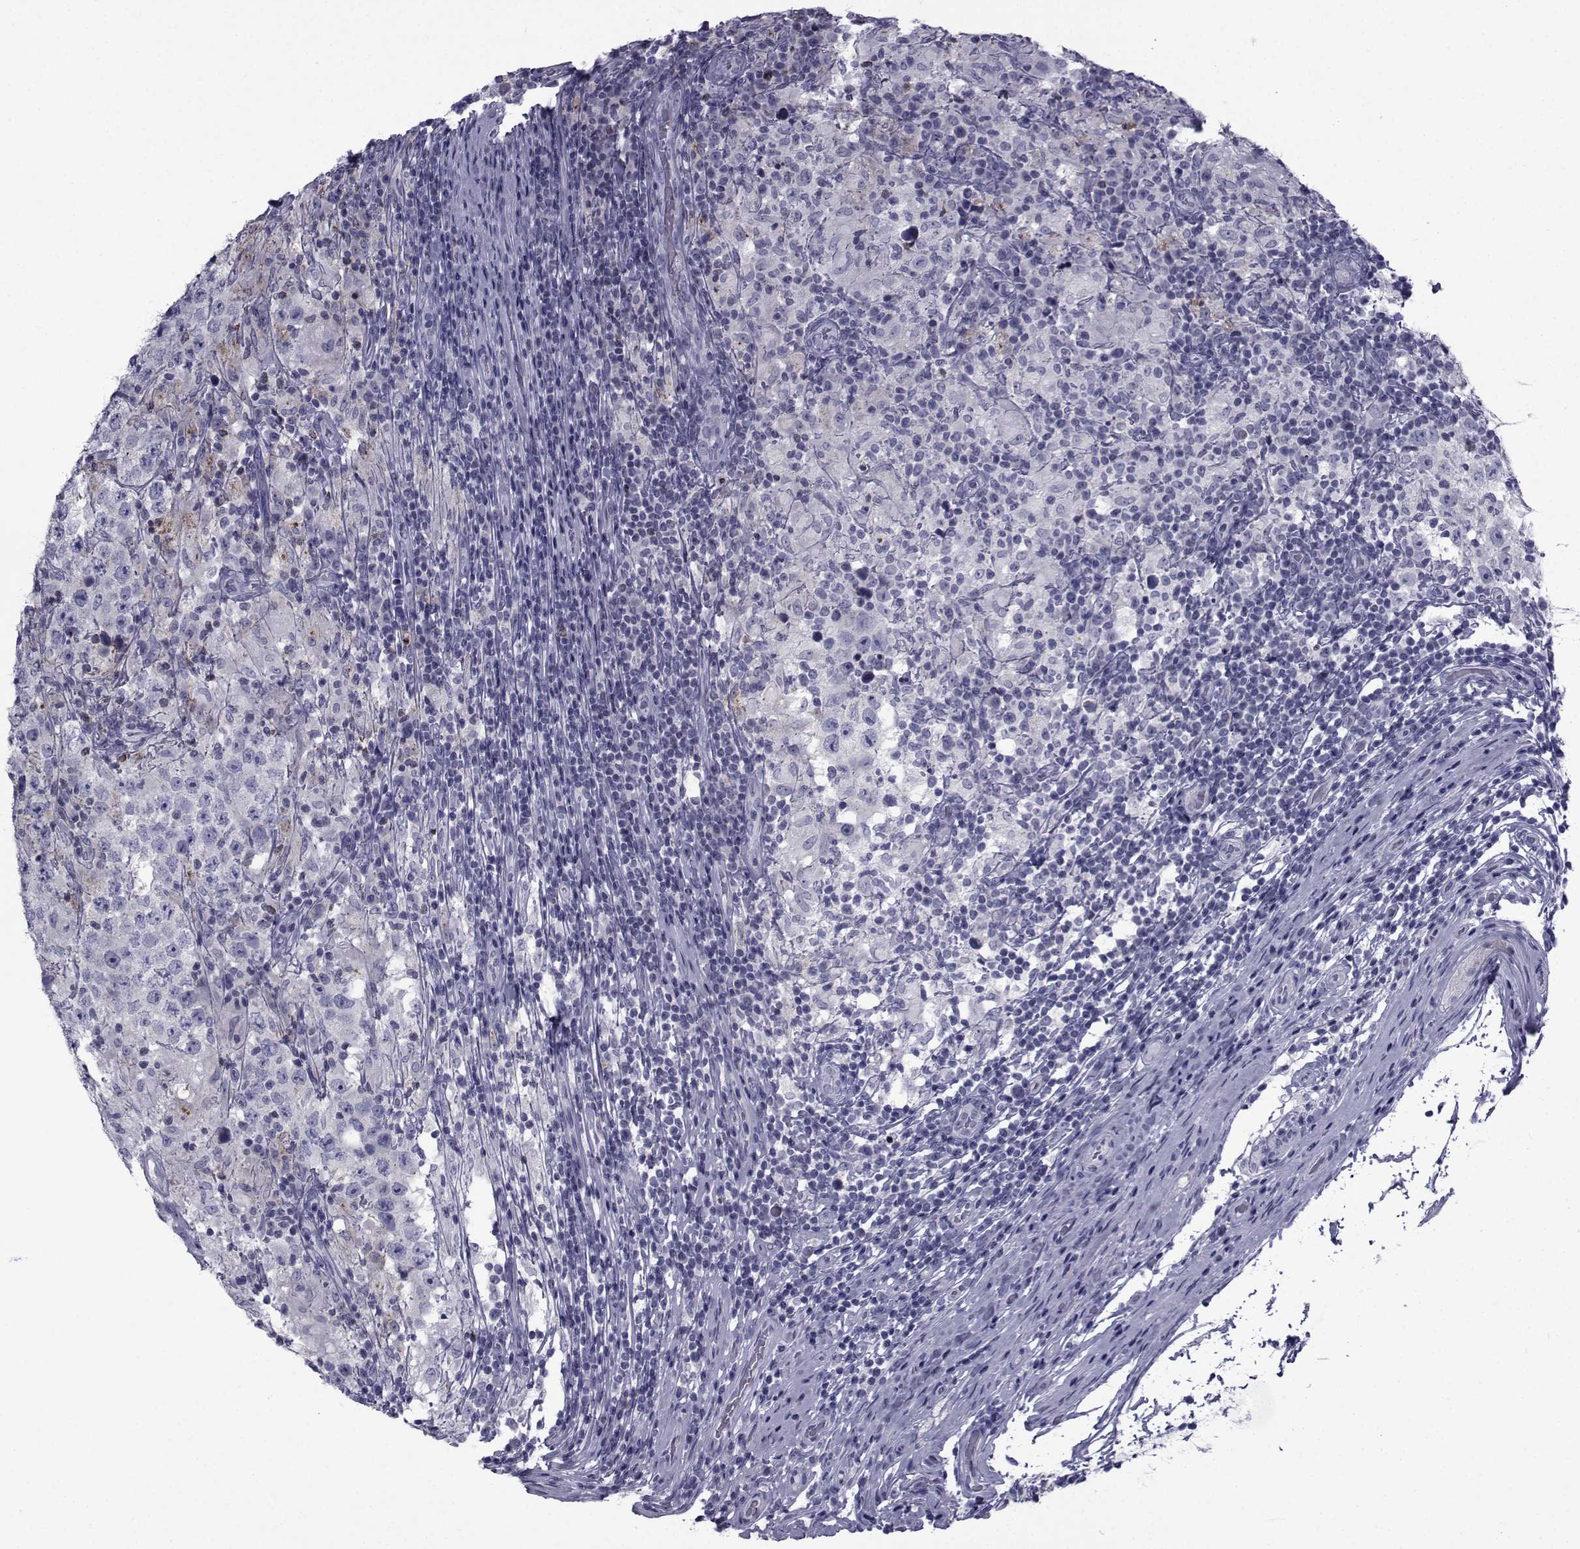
{"staining": {"intensity": "moderate", "quantity": "<25%", "location": "cytoplasmic/membranous"}, "tissue": "testis cancer", "cell_type": "Tumor cells", "image_type": "cancer", "snomed": [{"axis": "morphology", "description": "Seminoma, NOS"}, {"axis": "morphology", "description": "Carcinoma, Embryonal, NOS"}, {"axis": "topography", "description": "Testis"}], "caption": "The immunohistochemical stain highlights moderate cytoplasmic/membranous expression in tumor cells of testis cancer tissue.", "gene": "PDE6H", "patient": {"sex": "male", "age": 41}}